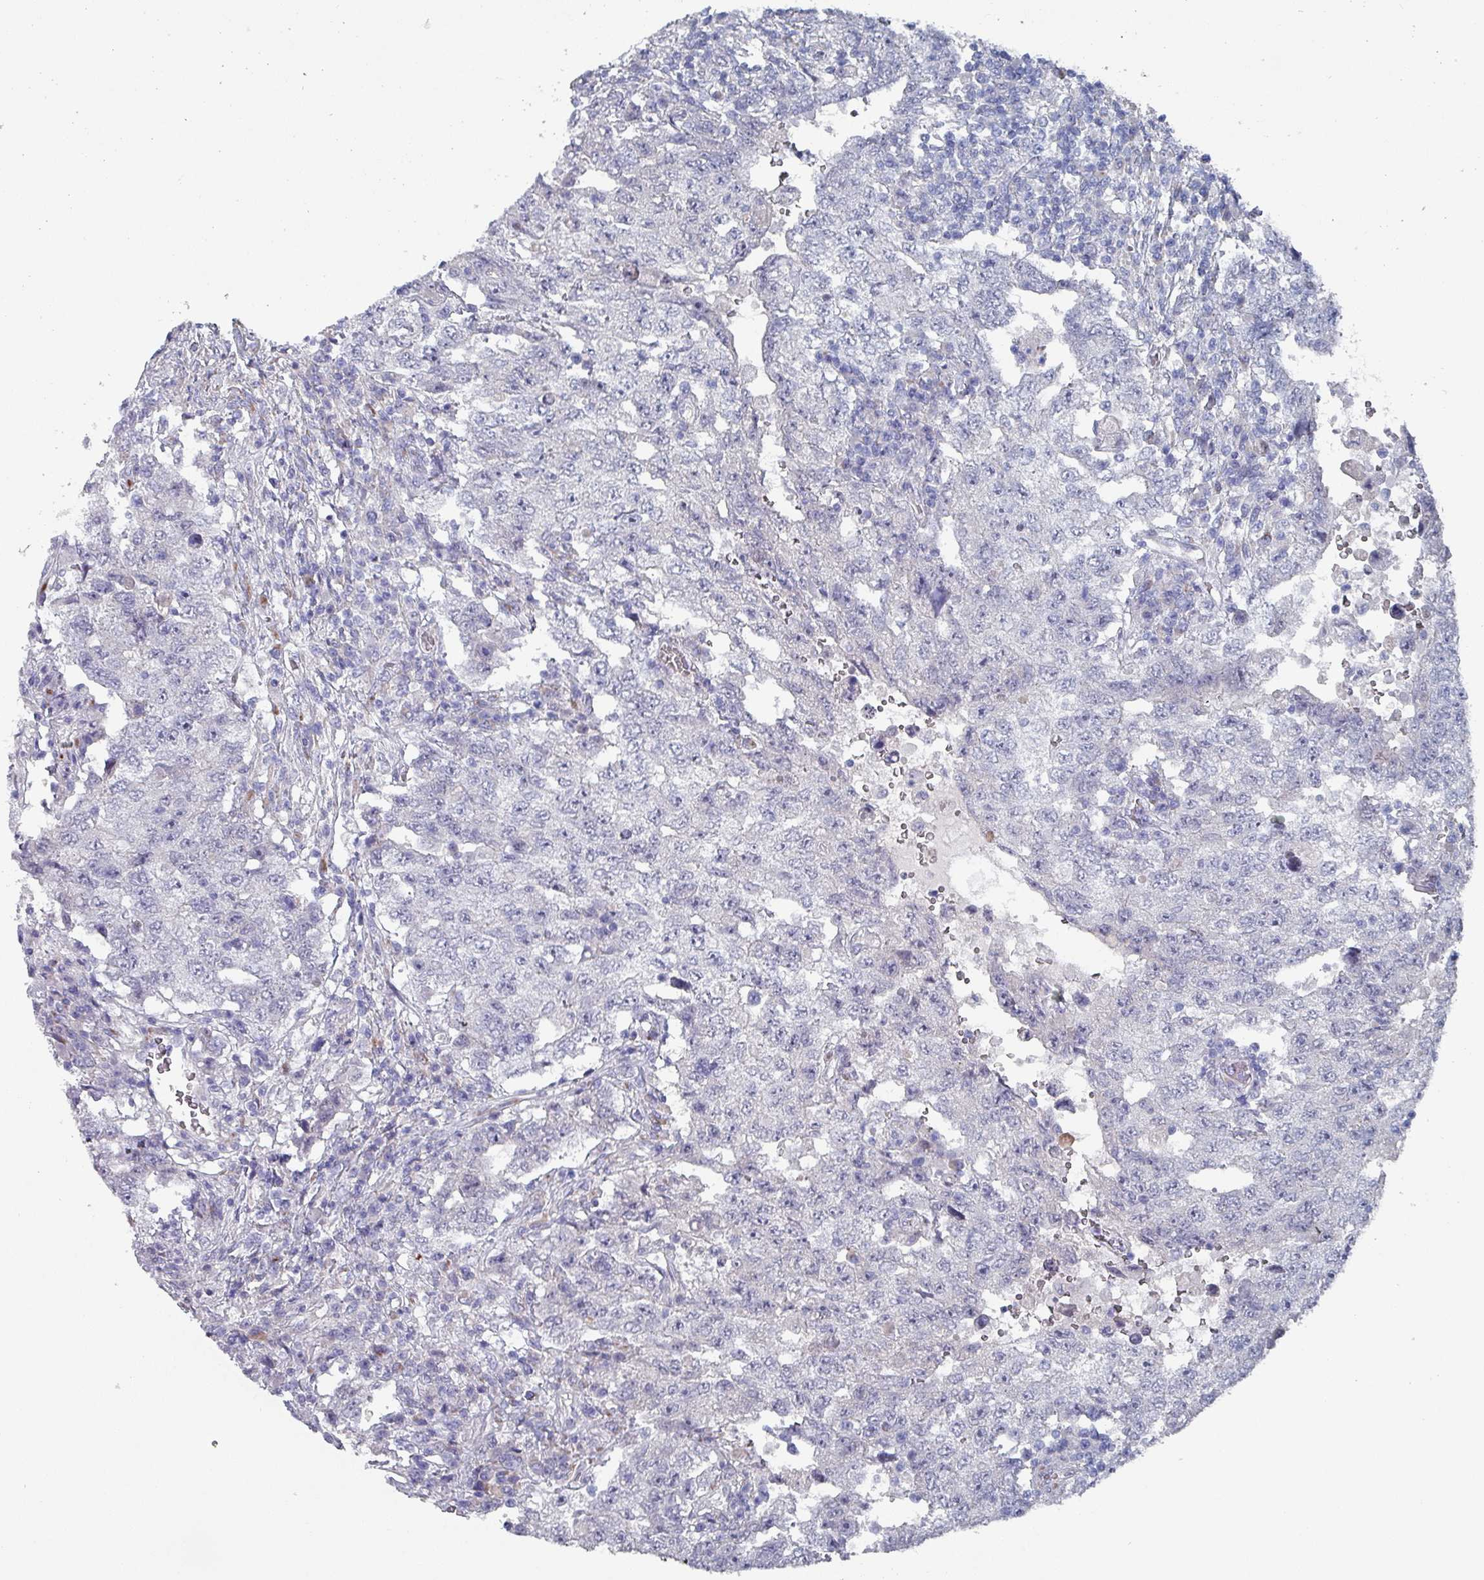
{"staining": {"intensity": "negative", "quantity": "none", "location": "none"}, "tissue": "testis cancer", "cell_type": "Tumor cells", "image_type": "cancer", "snomed": [{"axis": "morphology", "description": "Carcinoma, Embryonal, NOS"}, {"axis": "topography", "description": "Testis"}], "caption": "DAB immunohistochemical staining of testis cancer (embryonal carcinoma) shows no significant staining in tumor cells. Nuclei are stained in blue.", "gene": "DRD5", "patient": {"sex": "male", "age": 26}}